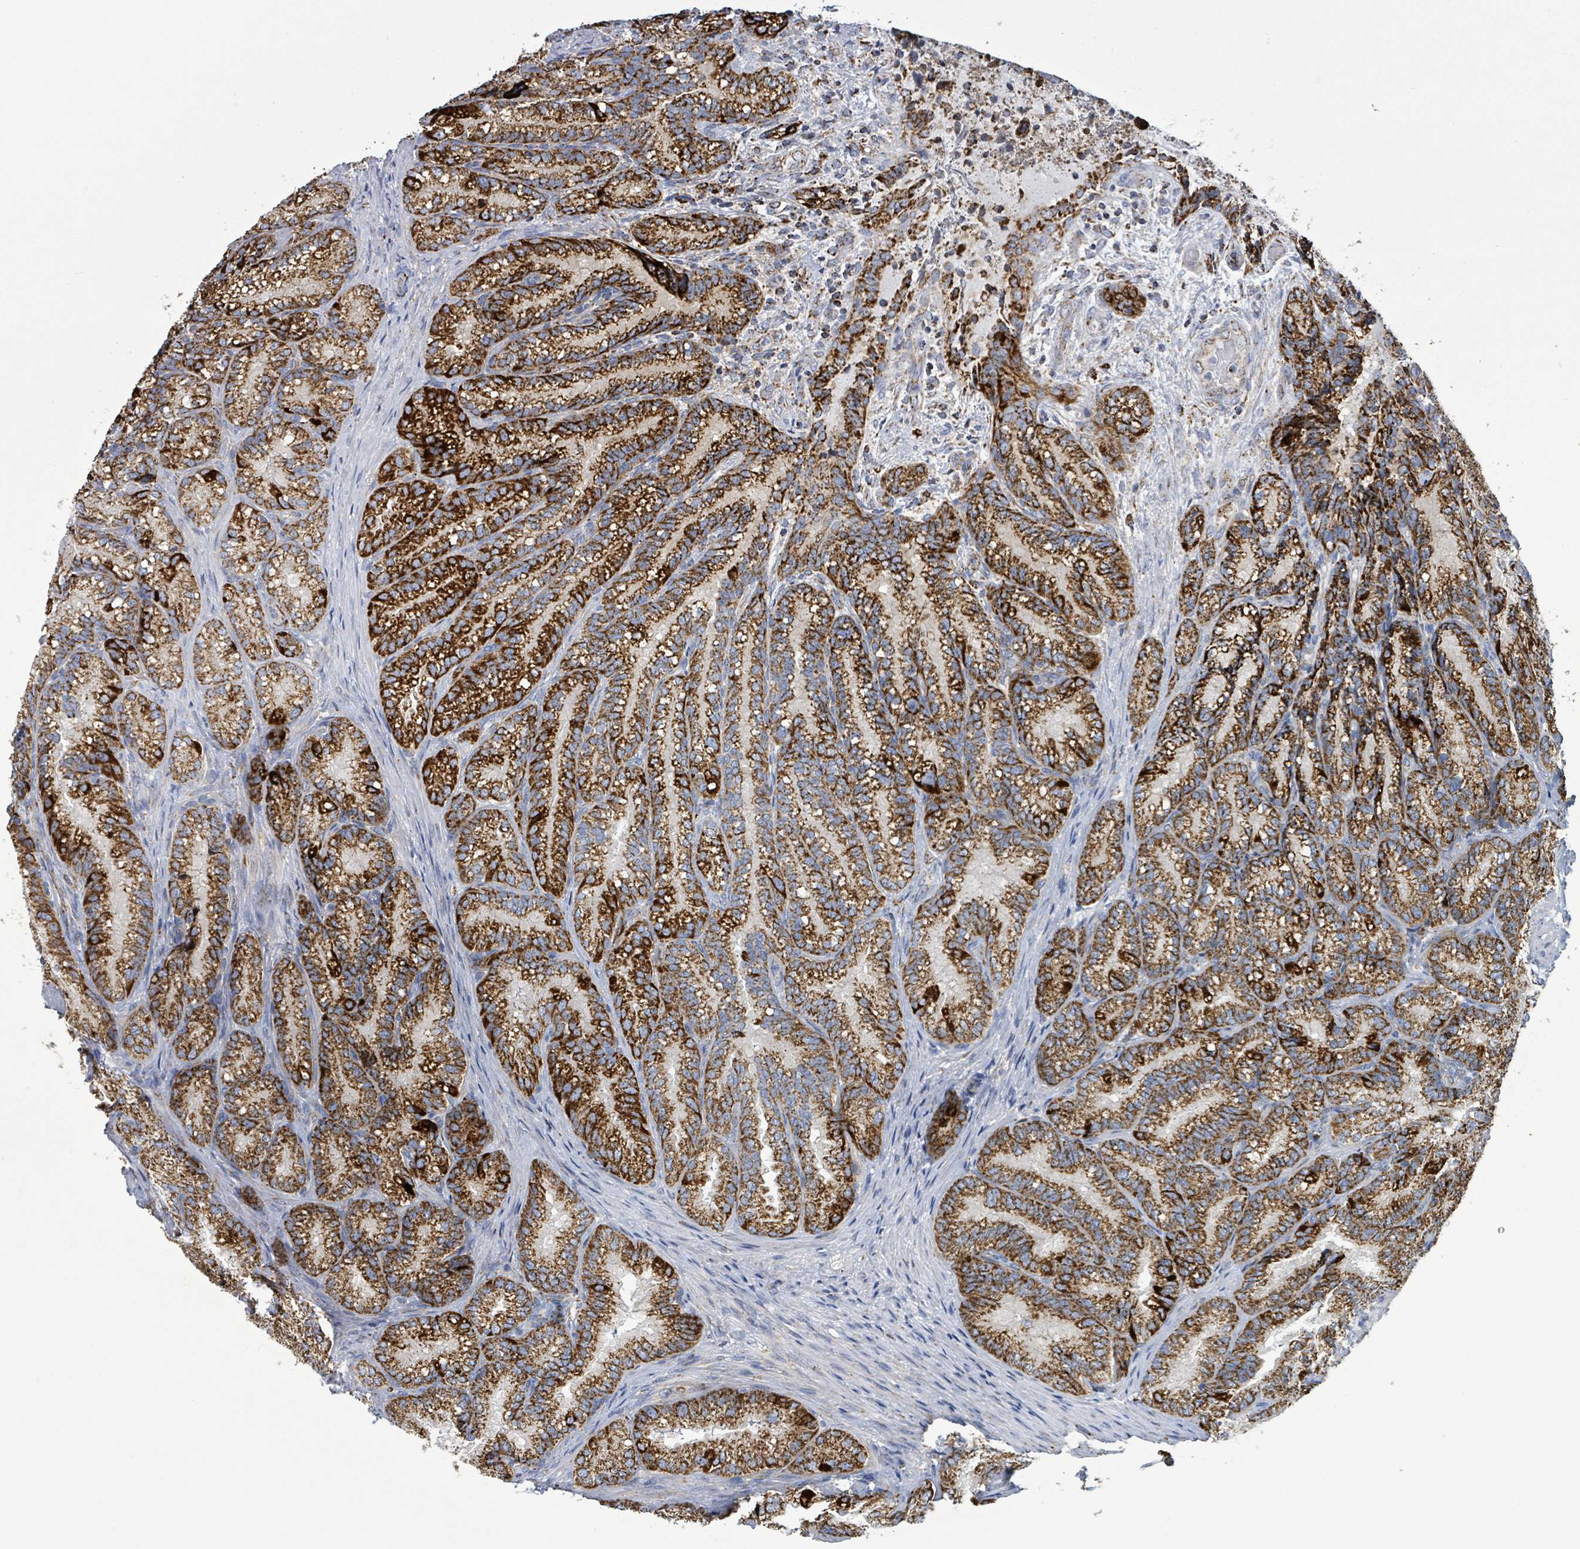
{"staining": {"intensity": "strong", "quantity": ">75%", "location": "cytoplasmic/membranous"}, "tissue": "seminal vesicle", "cell_type": "Glandular cells", "image_type": "normal", "snomed": [{"axis": "morphology", "description": "Normal tissue, NOS"}, {"axis": "topography", "description": "Seminal veicle"}], "caption": "IHC histopathology image of benign seminal vesicle: human seminal vesicle stained using immunohistochemistry demonstrates high levels of strong protein expression localized specifically in the cytoplasmic/membranous of glandular cells, appearing as a cytoplasmic/membranous brown color.", "gene": "SUCLG2", "patient": {"sex": "male", "age": 58}}